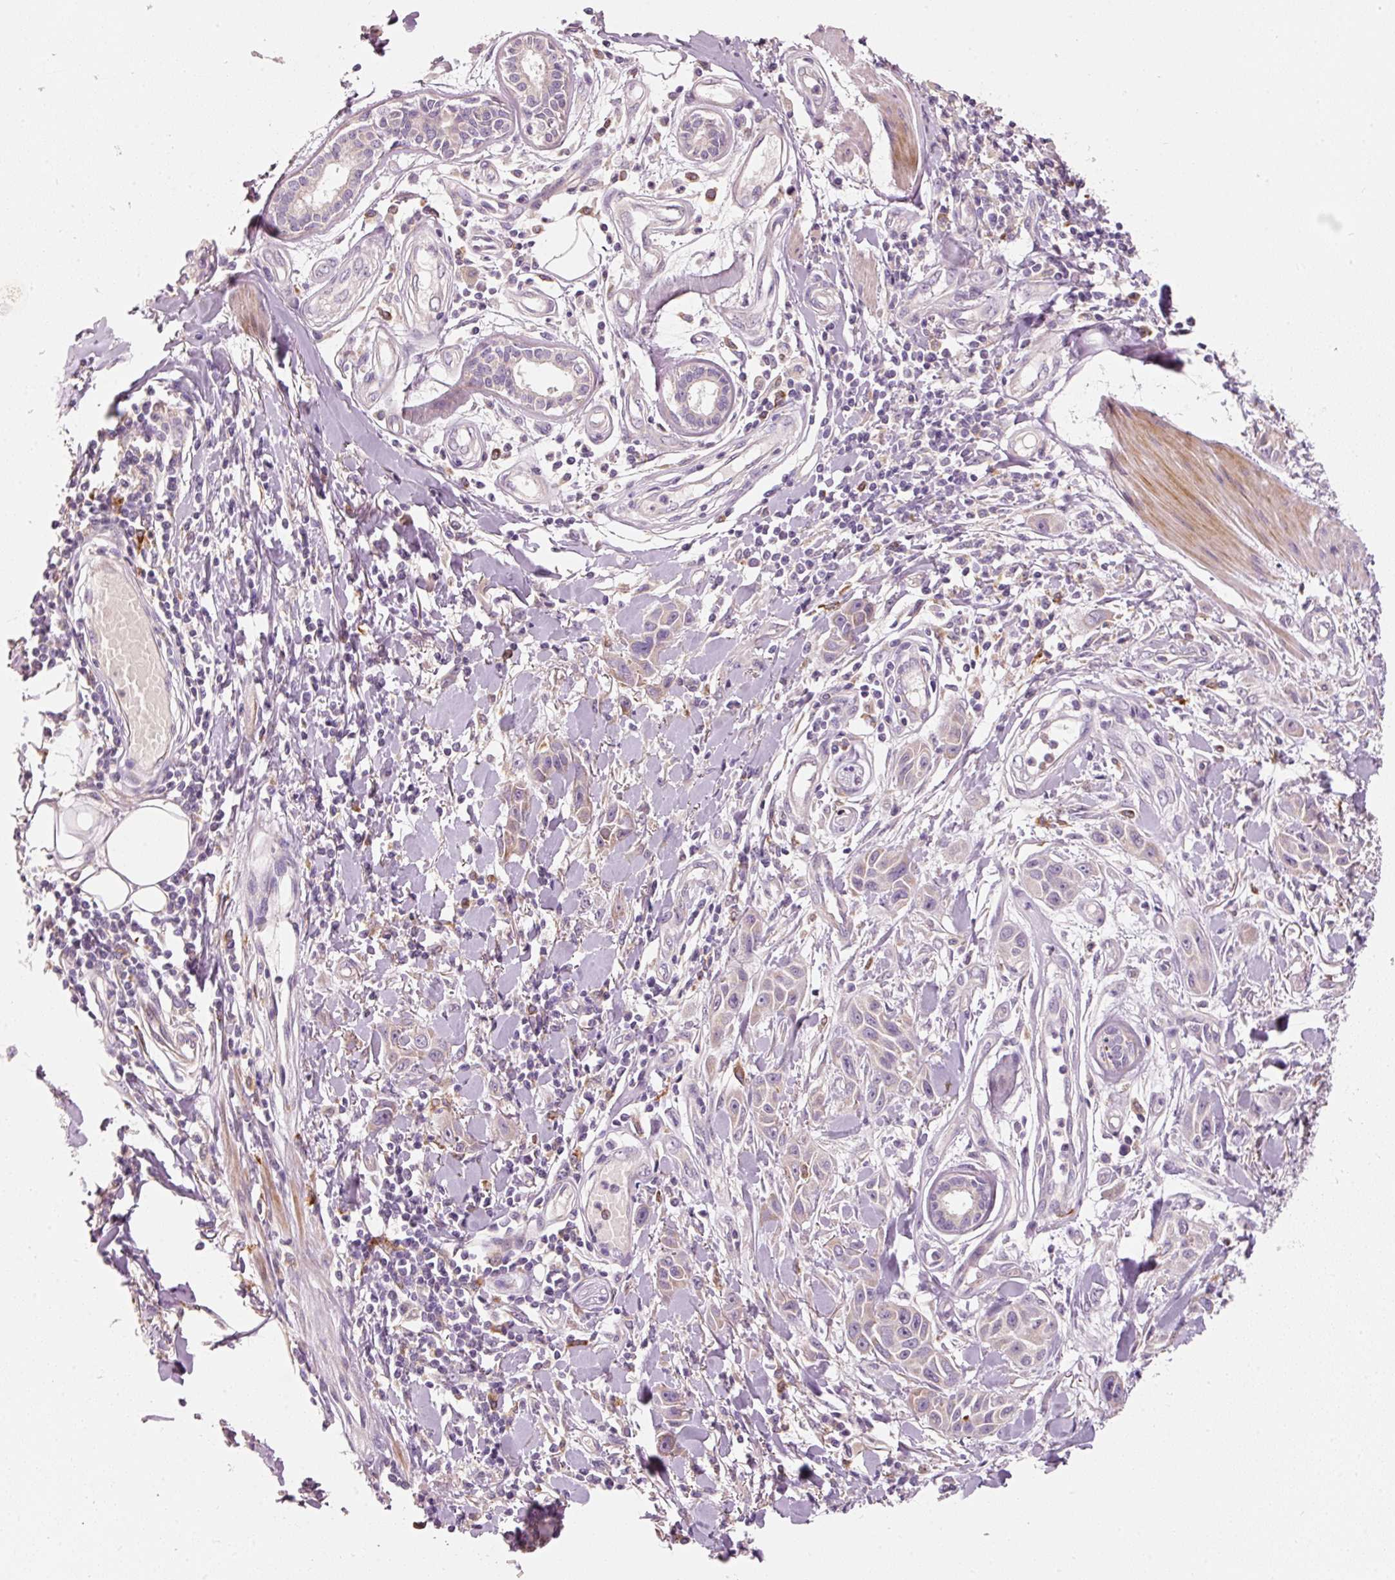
{"staining": {"intensity": "weak", "quantity": "<25%", "location": "cytoplasmic/membranous"}, "tissue": "skin cancer", "cell_type": "Tumor cells", "image_type": "cancer", "snomed": [{"axis": "morphology", "description": "Squamous cell carcinoma, NOS"}, {"axis": "topography", "description": "Skin"}], "caption": "IHC image of skin squamous cell carcinoma stained for a protein (brown), which reveals no expression in tumor cells.", "gene": "KLHL21", "patient": {"sex": "female", "age": 69}}